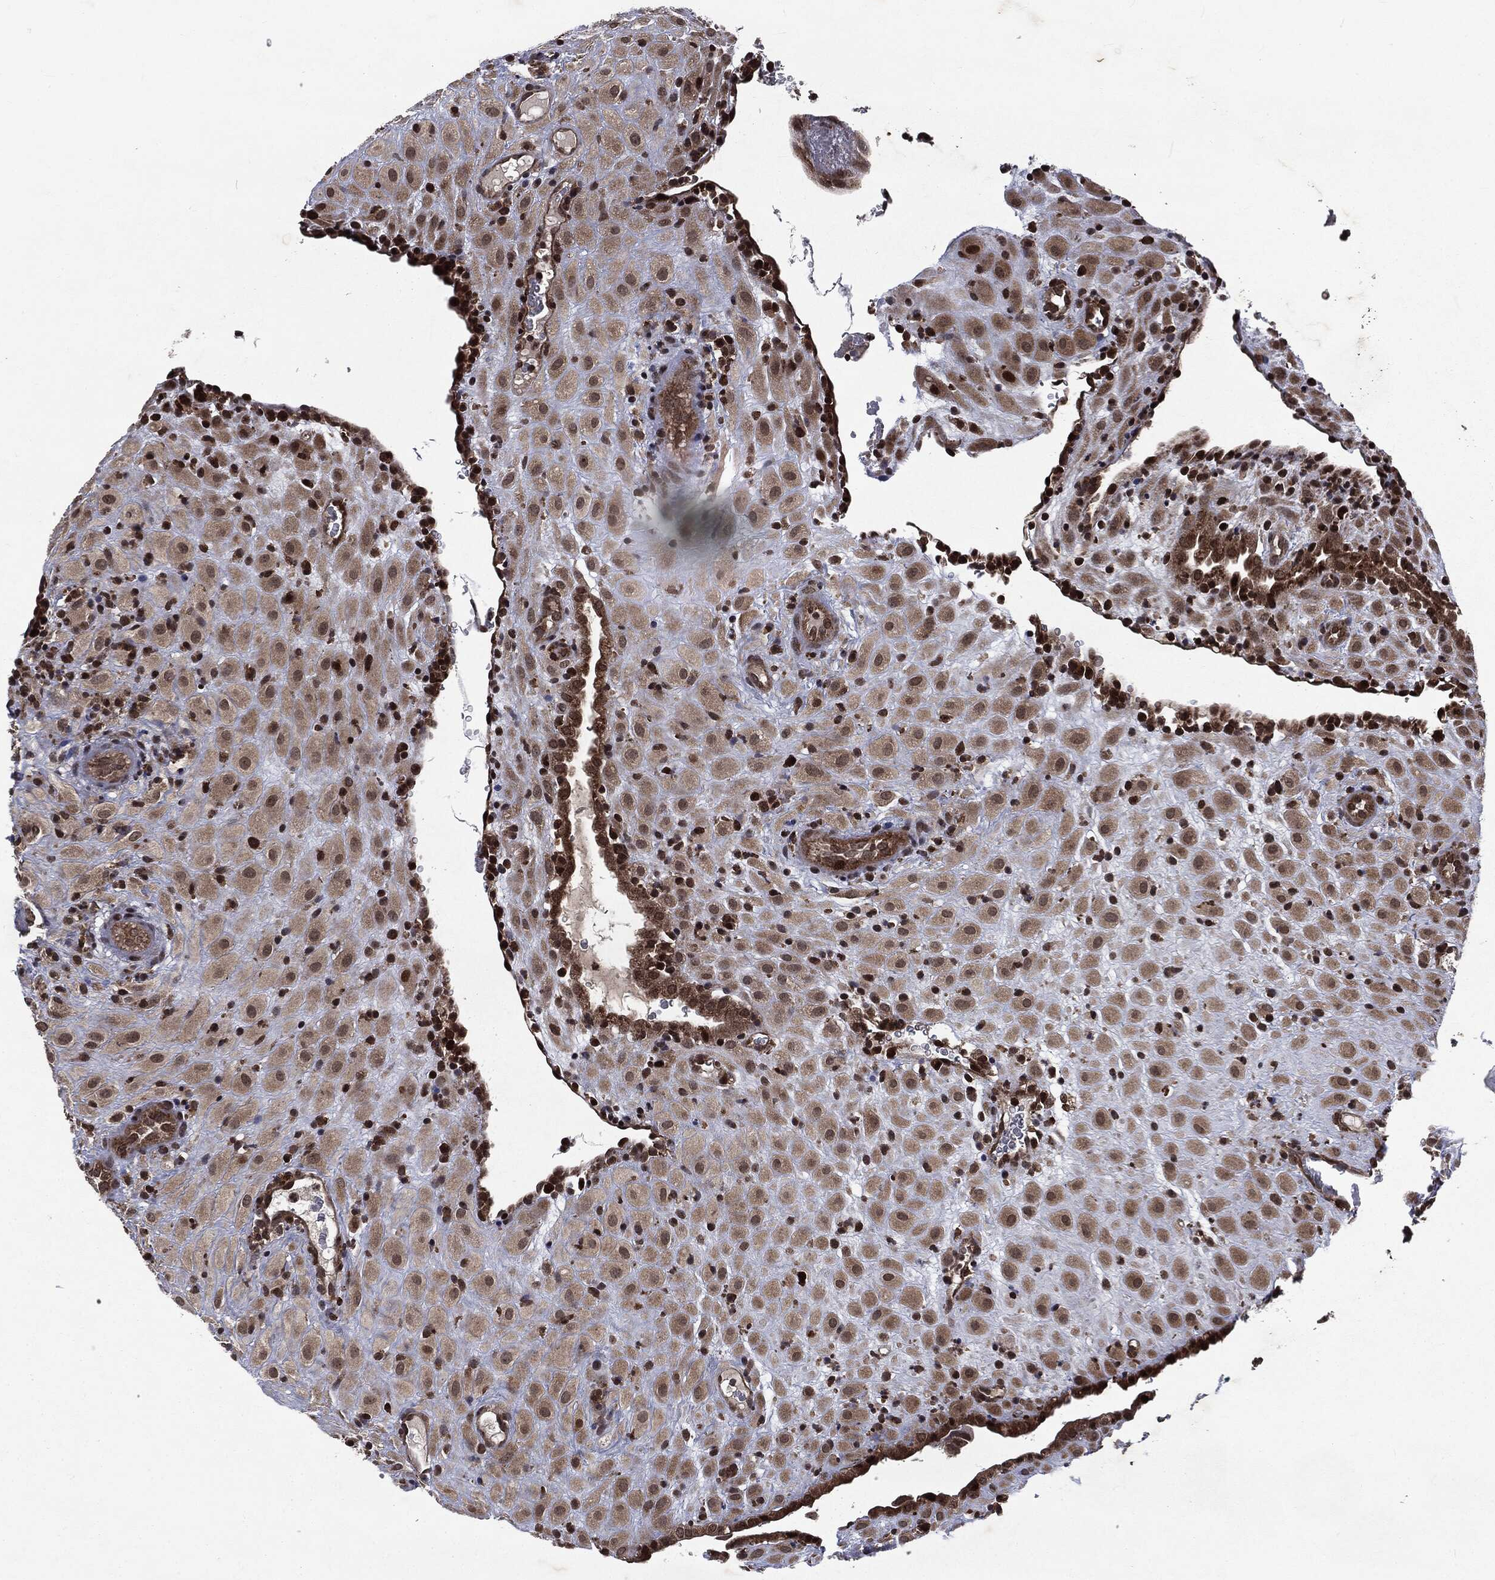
{"staining": {"intensity": "moderate", "quantity": "25%-75%", "location": "cytoplasmic/membranous,nuclear"}, "tissue": "placenta", "cell_type": "Decidual cells", "image_type": "normal", "snomed": [{"axis": "morphology", "description": "Normal tissue, NOS"}, {"axis": "topography", "description": "Placenta"}], "caption": "Immunohistochemistry (IHC) of benign placenta reveals medium levels of moderate cytoplasmic/membranous,nuclear staining in approximately 25%-75% of decidual cells. The protein is shown in brown color, while the nuclei are stained blue.", "gene": "STAU2", "patient": {"sex": "female", "age": 19}}